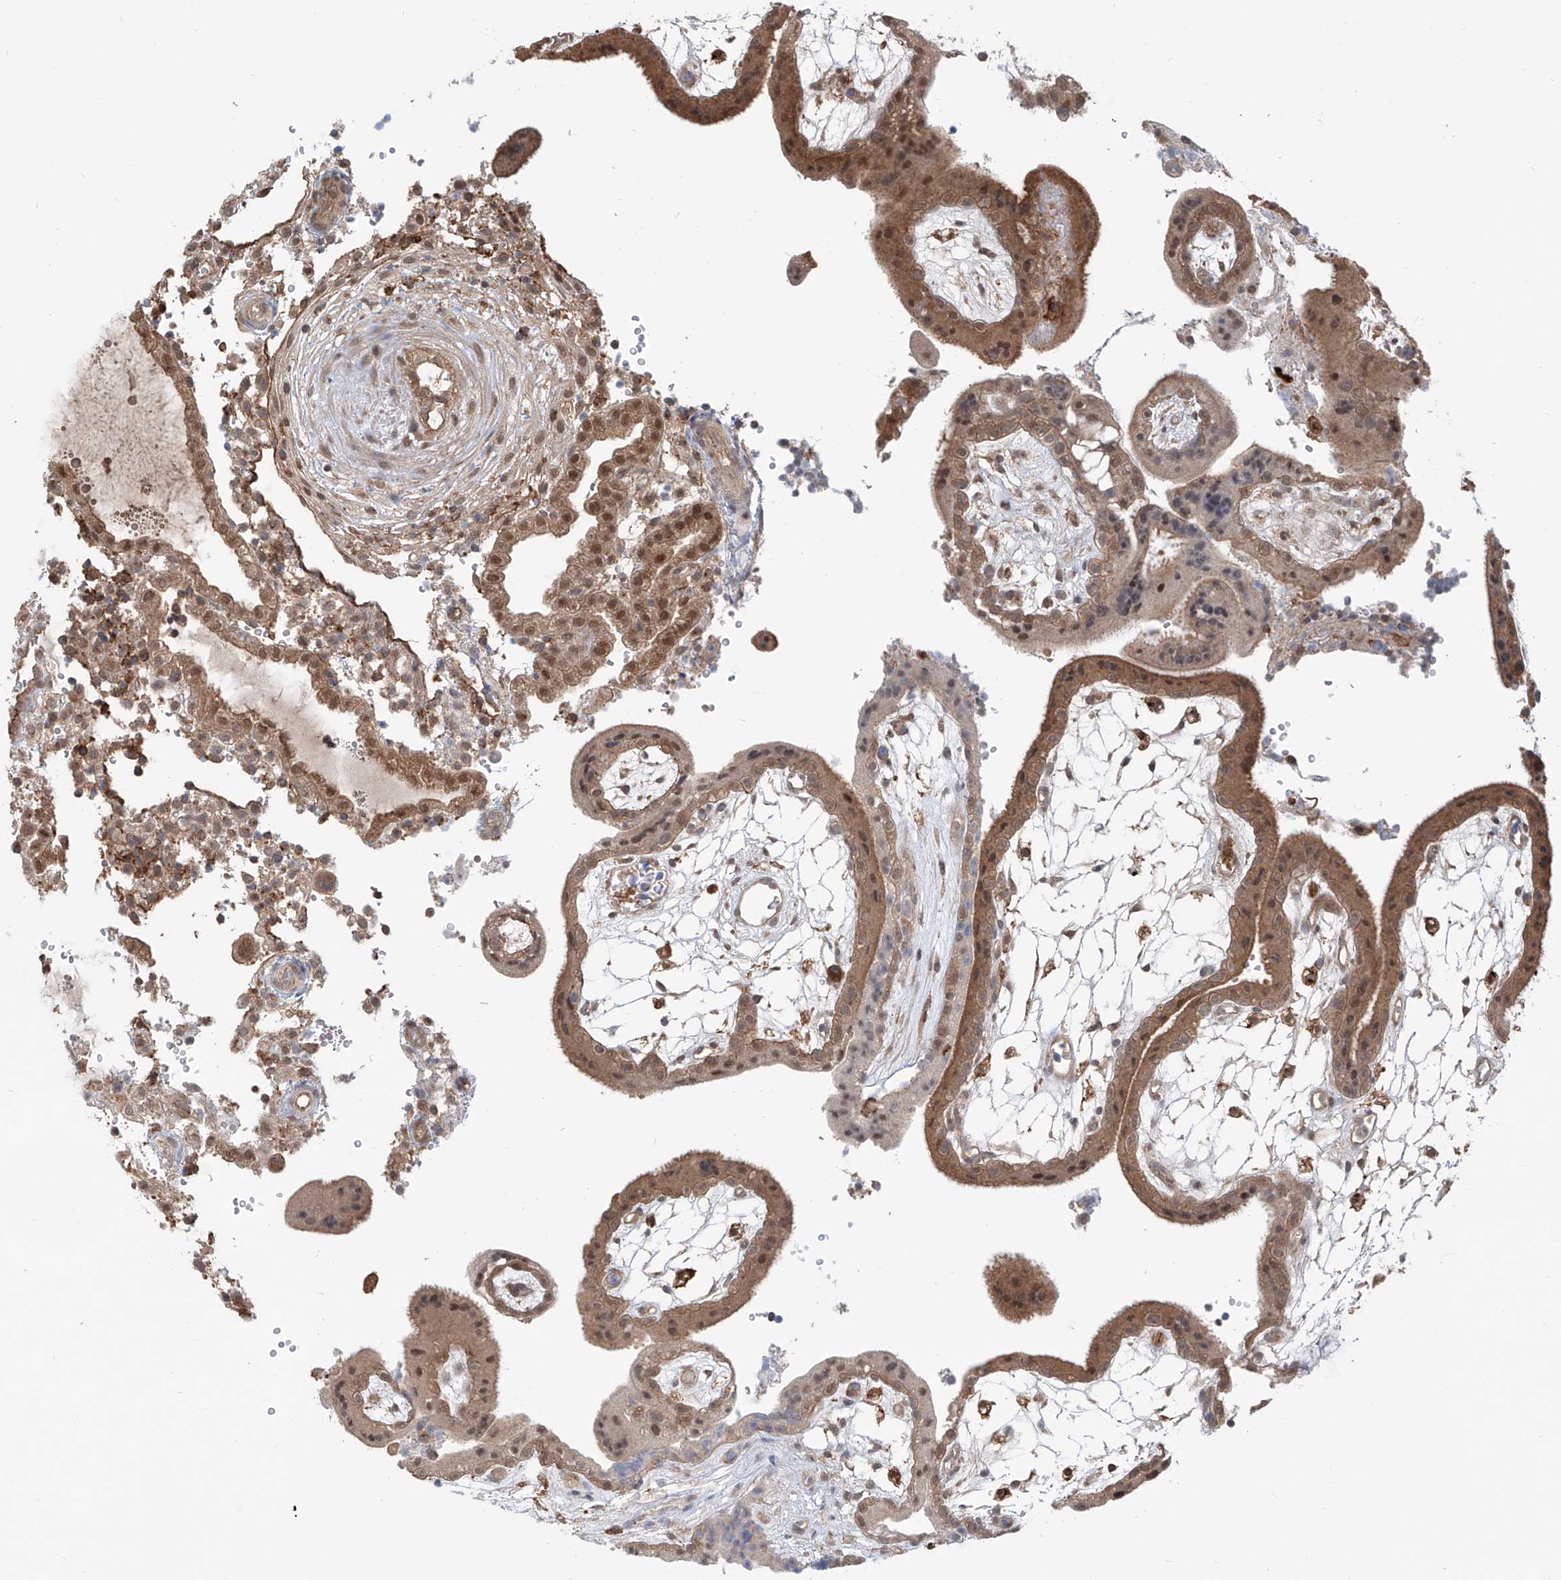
{"staining": {"intensity": "moderate", "quantity": "25%-75%", "location": "cytoplasmic/membranous,nuclear"}, "tissue": "placenta", "cell_type": "Trophoblastic cells", "image_type": "normal", "snomed": [{"axis": "morphology", "description": "Normal tissue, NOS"}, {"axis": "topography", "description": "Placenta"}], "caption": "This is an image of IHC staining of benign placenta, which shows moderate staining in the cytoplasmic/membranous,nuclear of trophoblastic cells.", "gene": "HOXC8", "patient": {"sex": "female", "age": 18}}